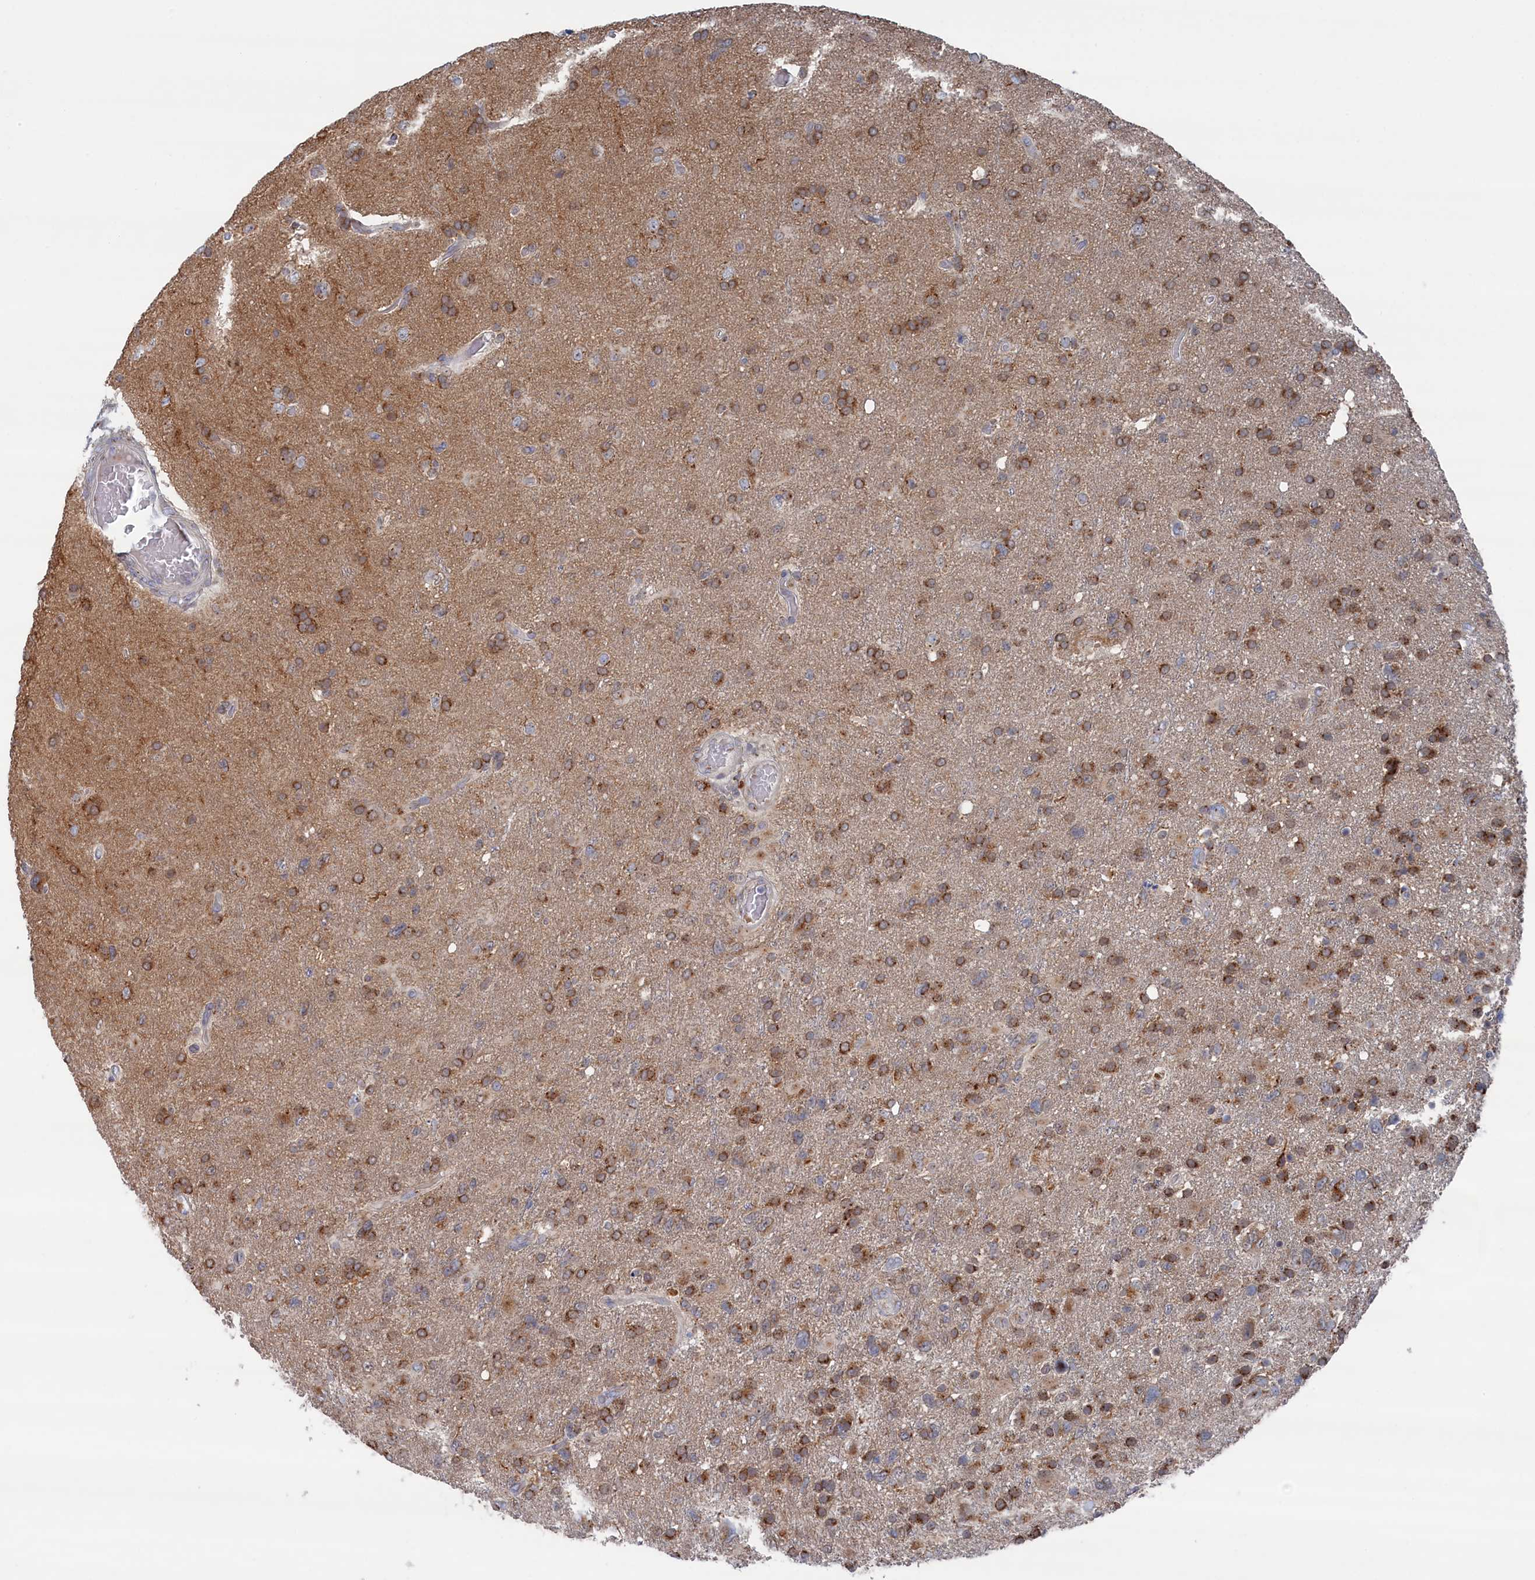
{"staining": {"intensity": "moderate", "quantity": ">75%", "location": "cytoplasmic/membranous"}, "tissue": "glioma", "cell_type": "Tumor cells", "image_type": "cancer", "snomed": [{"axis": "morphology", "description": "Glioma, malignant, High grade"}, {"axis": "topography", "description": "Brain"}], "caption": "Approximately >75% of tumor cells in glioma reveal moderate cytoplasmic/membranous protein expression as visualized by brown immunohistochemical staining.", "gene": "IRX1", "patient": {"sex": "male", "age": 61}}